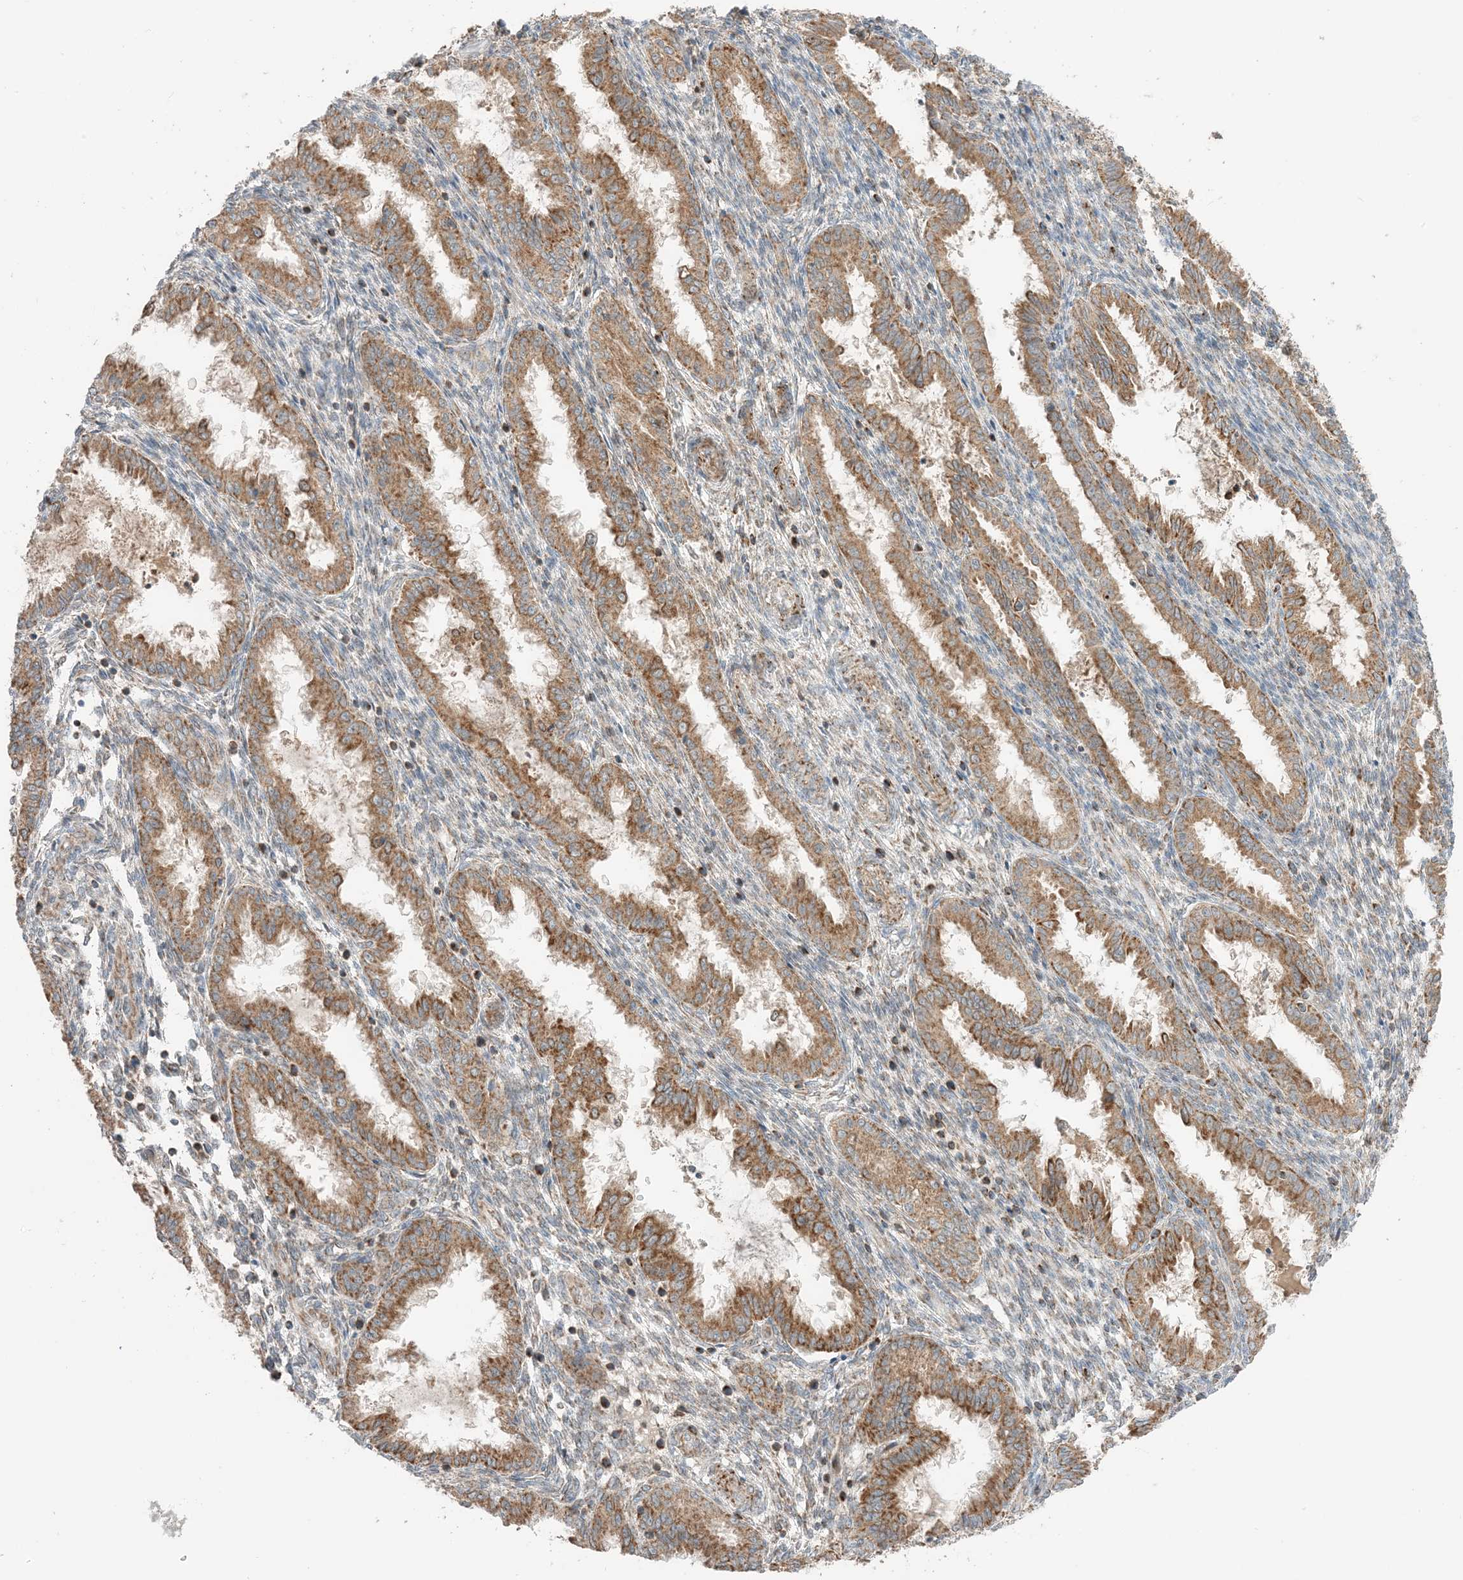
{"staining": {"intensity": "weak", "quantity": "<25%", "location": "cytoplasmic/membranous"}, "tissue": "endometrium", "cell_type": "Cells in endometrial stroma", "image_type": "normal", "snomed": [{"axis": "morphology", "description": "Normal tissue, NOS"}, {"axis": "topography", "description": "Endometrium"}], "caption": "IHC of unremarkable human endometrium shows no staining in cells in endometrial stroma.", "gene": "N4BP3", "patient": {"sex": "female", "age": 33}}